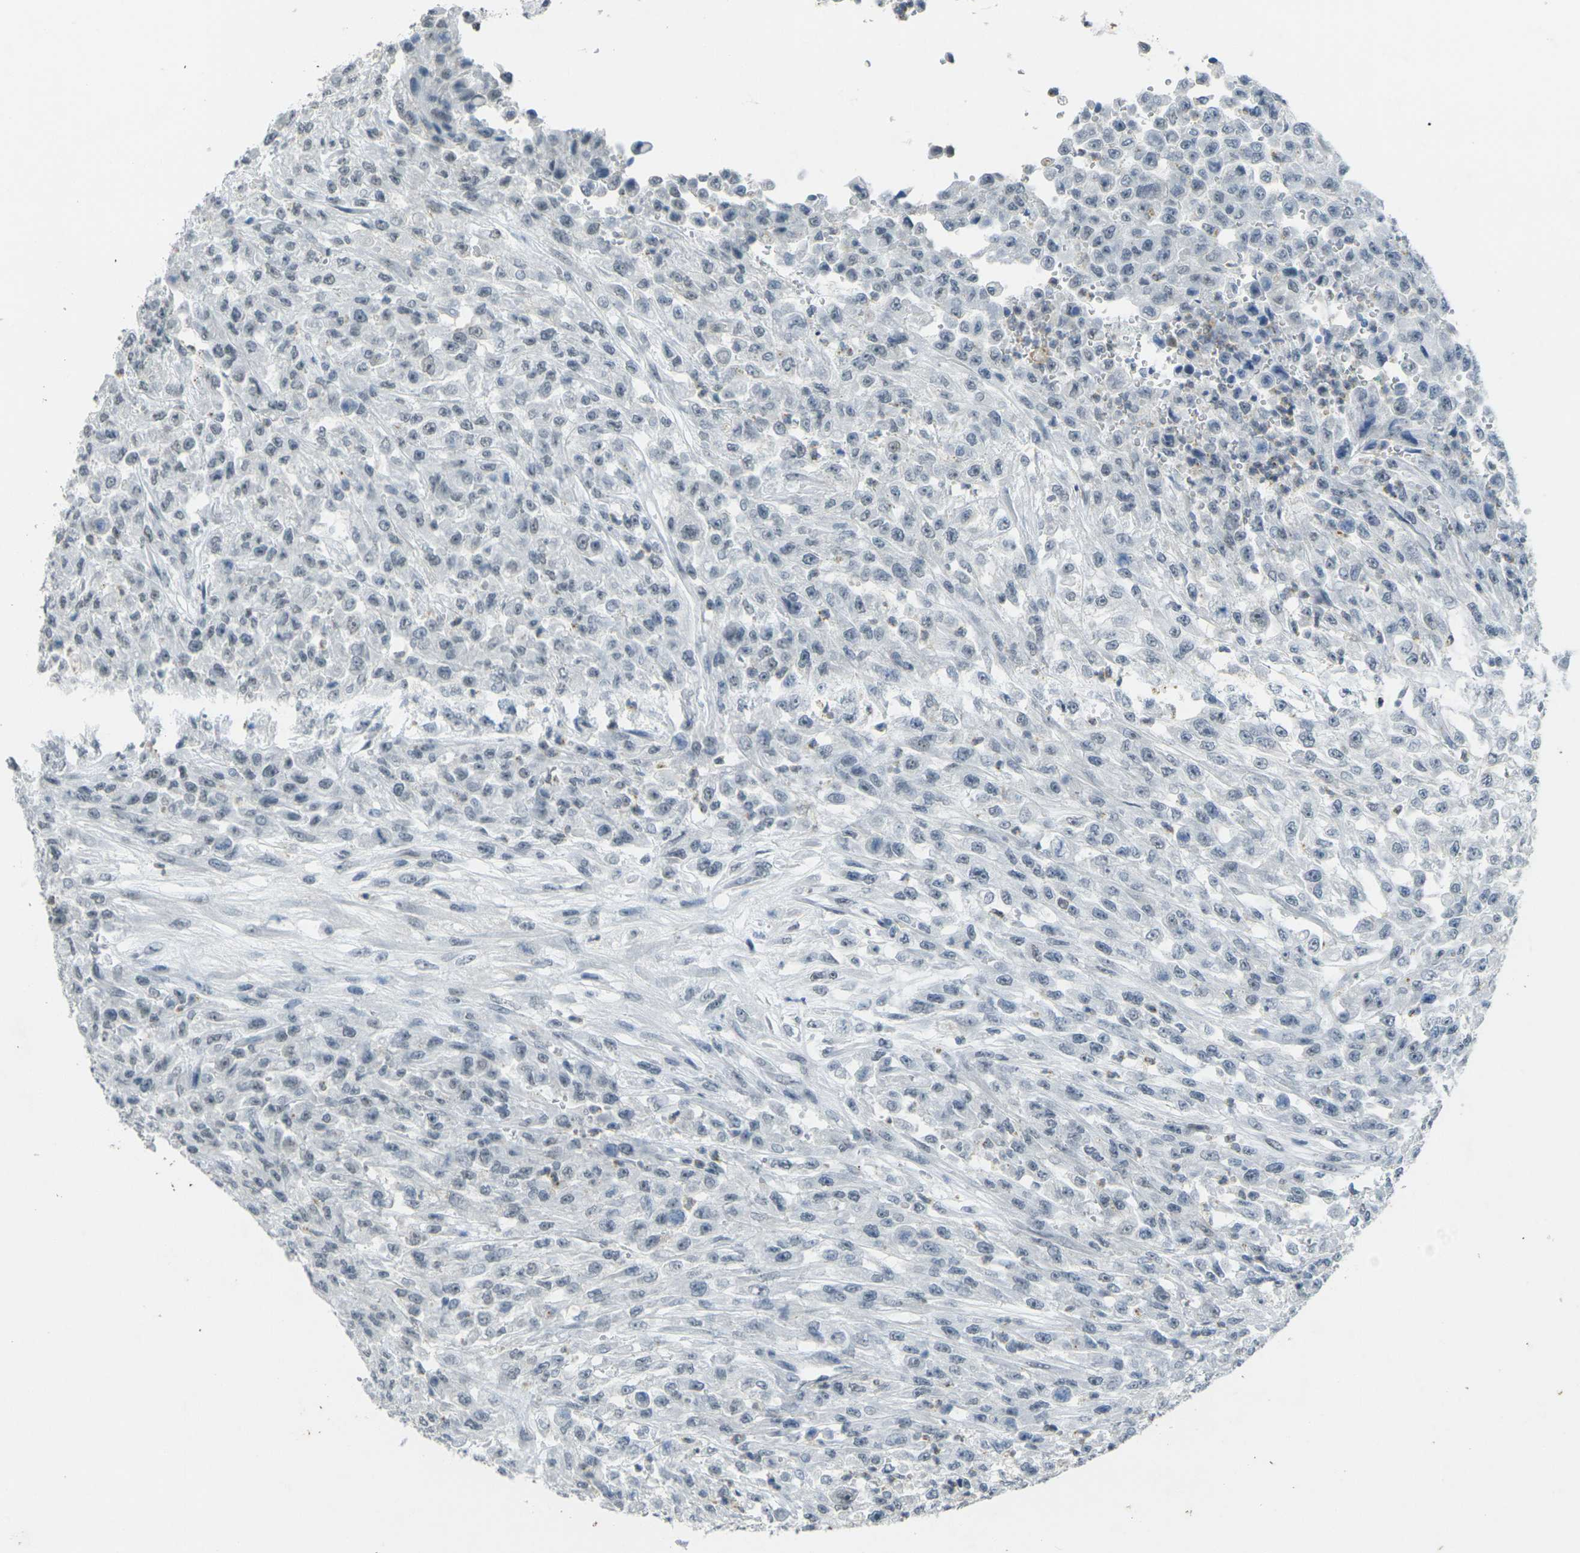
{"staining": {"intensity": "negative", "quantity": "none", "location": "none"}, "tissue": "urothelial cancer", "cell_type": "Tumor cells", "image_type": "cancer", "snomed": [{"axis": "morphology", "description": "Urothelial carcinoma, High grade"}, {"axis": "topography", "description": "Urinary bladder"}], "caption": "High magnification brightfield microscopy of urothelial cancer stained with DAB (3,3'-diaminobenzidine) (brown) and counterstained with hematoxylin (blue): tumor cells show no significant staining.", "gene": "SPTBN2", "patient": {"sex": "male", "age": 46}}